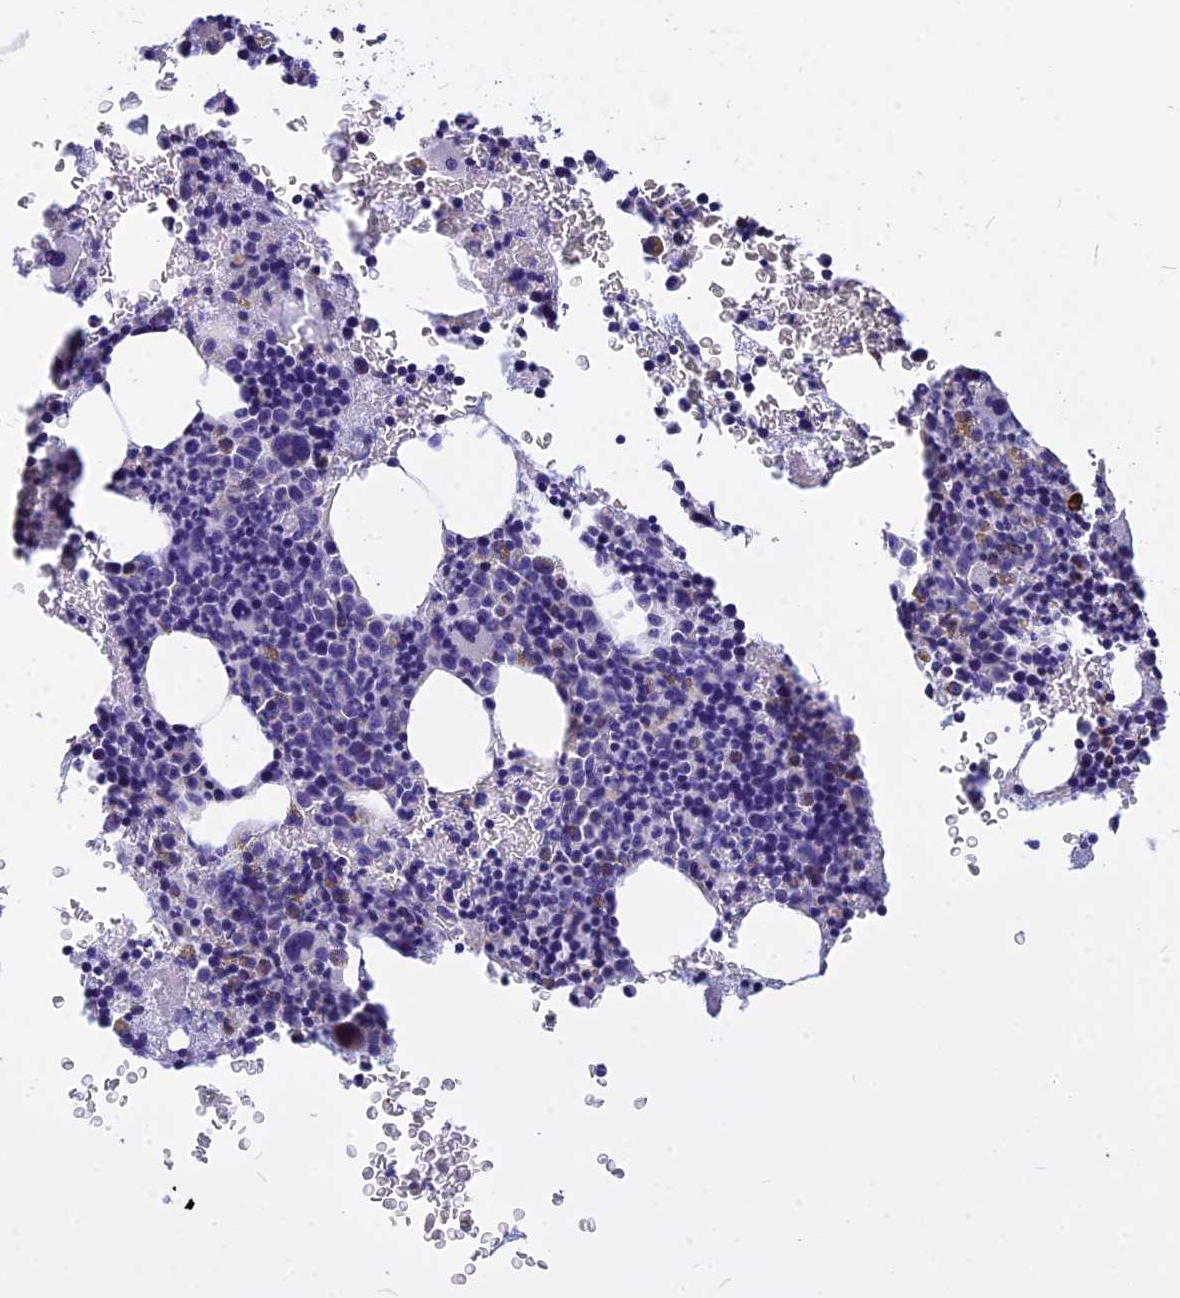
{"staining": {"intensity": "negative", "quantity": "none", "location": "none"}, "tissue": "bone marrow", "cell_type": "Hematopoietic cells", "image_type": "normal", "snomed": [{"axis": "morphology", "description": "Normal tissue, NOS"}, {"axis": "topography", "description": "Bone marrow"}], "caption": "Immunohistochemical staining of normal human bone marrow demonstrates no significant staining in hematopoietic cells.", "gene": "VDAC2", "patient": {"sex": "female", "age": 41}}